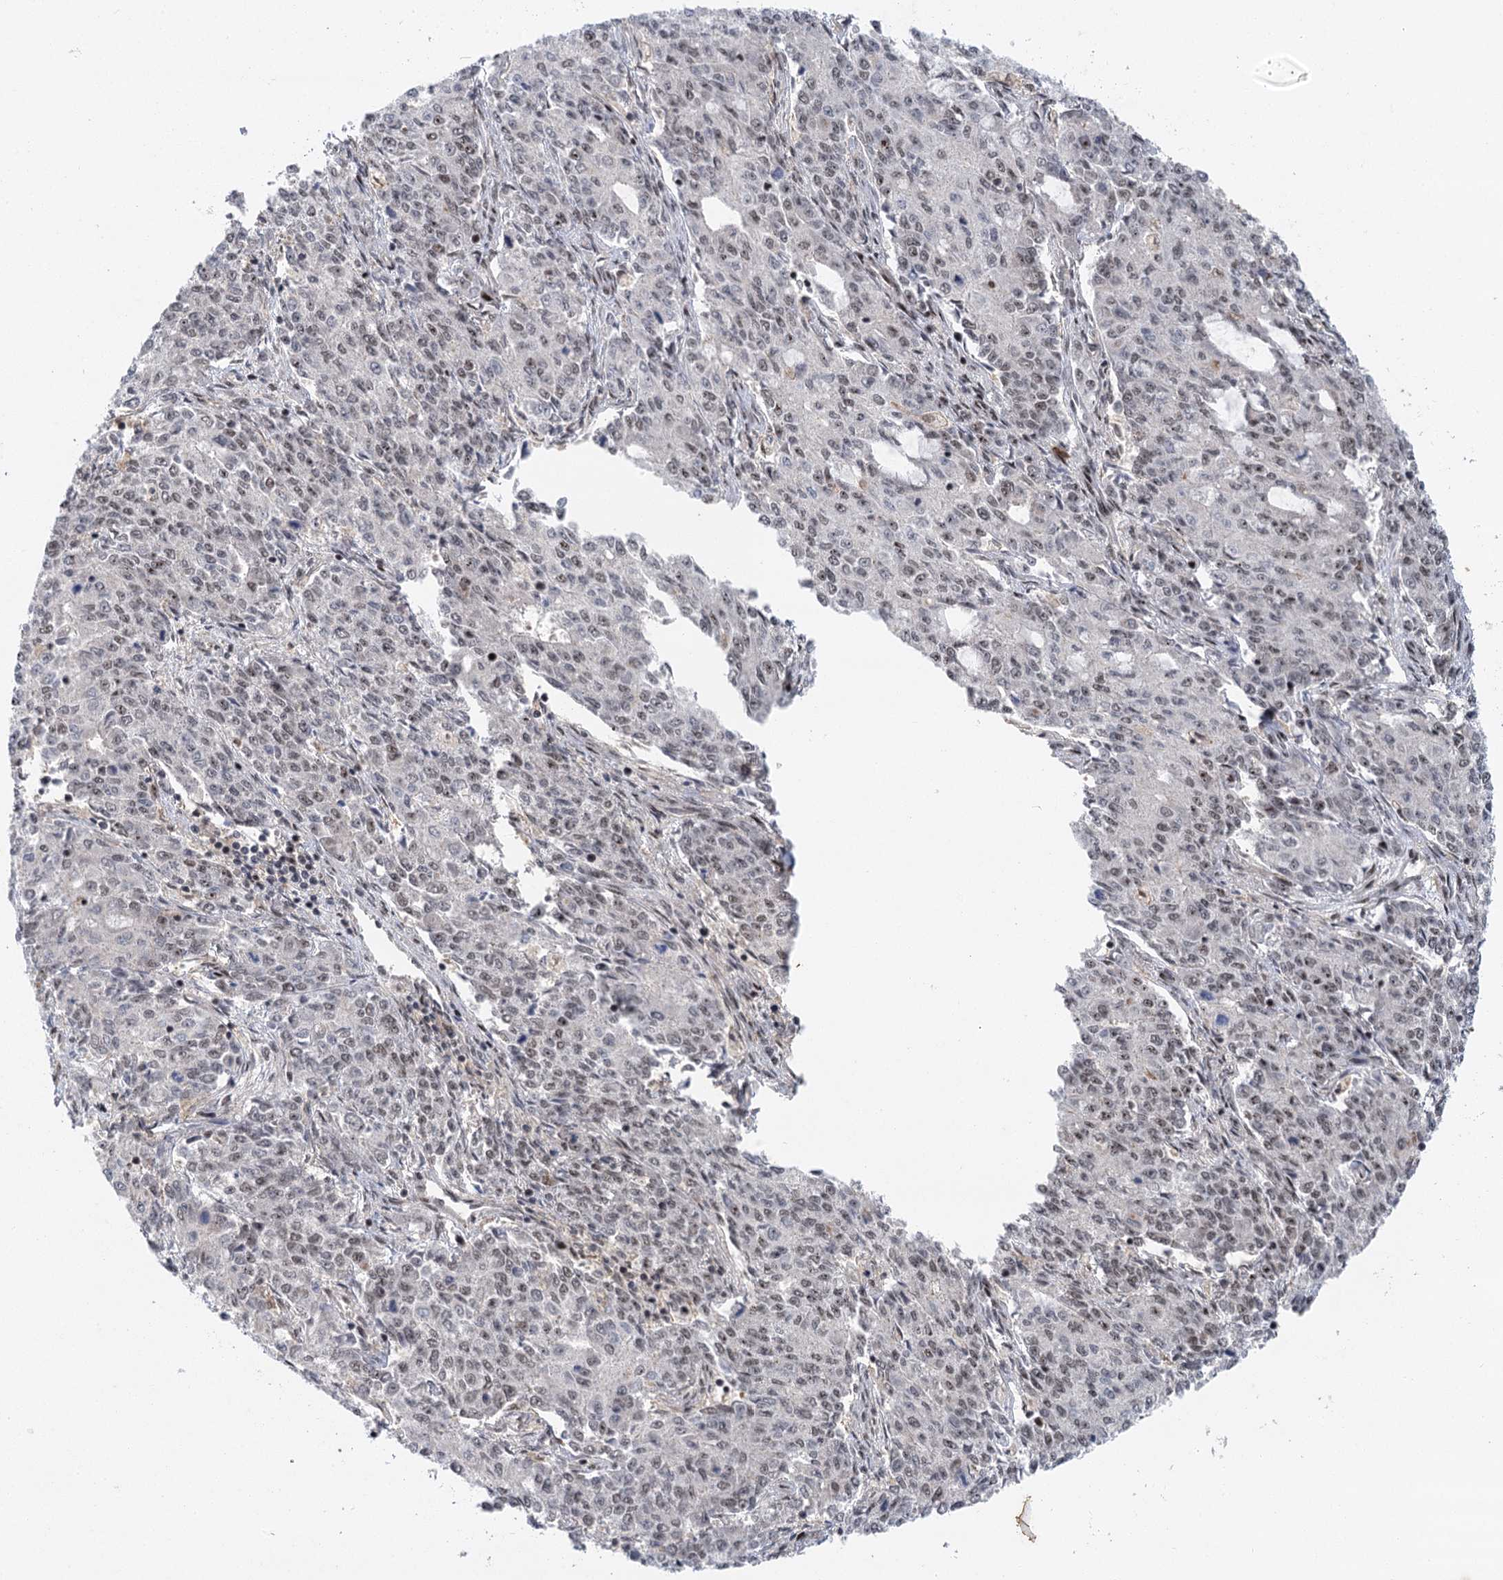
{"staining": {"intensity": "weak", "quantity": "<25%", "location": "nuclear"}, "tissue": "endometrial cancer", "cell_type": "Tumor cells", "image_type": "cancer", "snomed": [{"axis": "morphology", "description": "Adenocarcinoma, NOS"}, {"axis": "topography", "description": "Endometrium"}], "caption": "This is an IHC micrograph of human adenocarcinoma (endometrial). There is no staining in tumor cells.", "gene": "IL11RA", "patient": {"sex": "female", "age": 50}}